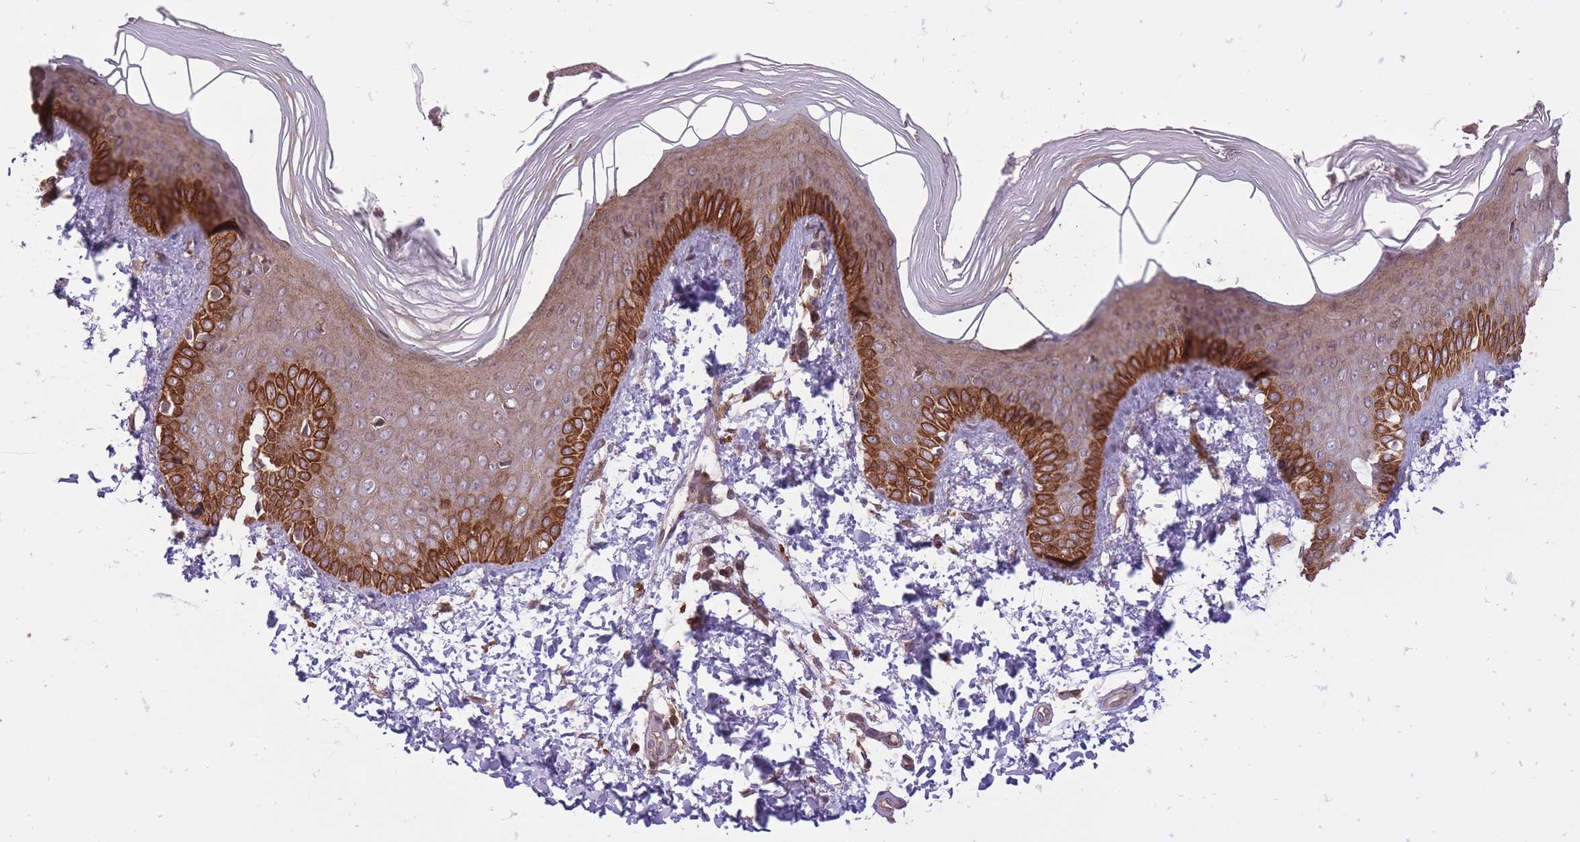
{"staining": {"intensity": "strong", "quantity": "25%-75%", "location": "cytoplasmic/membranous"}, "tissue": "skin", "cell_type": "Epidermal cells", "image_type": "normal", "snomed": [{"axis": "morphology", "description": "Normal tissue, NOS"}, {"axis": "morphology", "description": "Inflammation, NOS"}, {"axis": "topography", "description": "Soft tissue"}, {"axis": "topography", "description": "Anal"}], "caption": "A micrograph of skin stained for a protein displays strong cytoplasmic/membranous brown staining in epidermal cells. (Stains: DAB (3,3'-diaminobenzidine) in brown, nuclei in blue, Microscopy: brightfield microscopy at high magnification).", "gene": "TET3", "patient": {"sex": "female", "age": 15}}